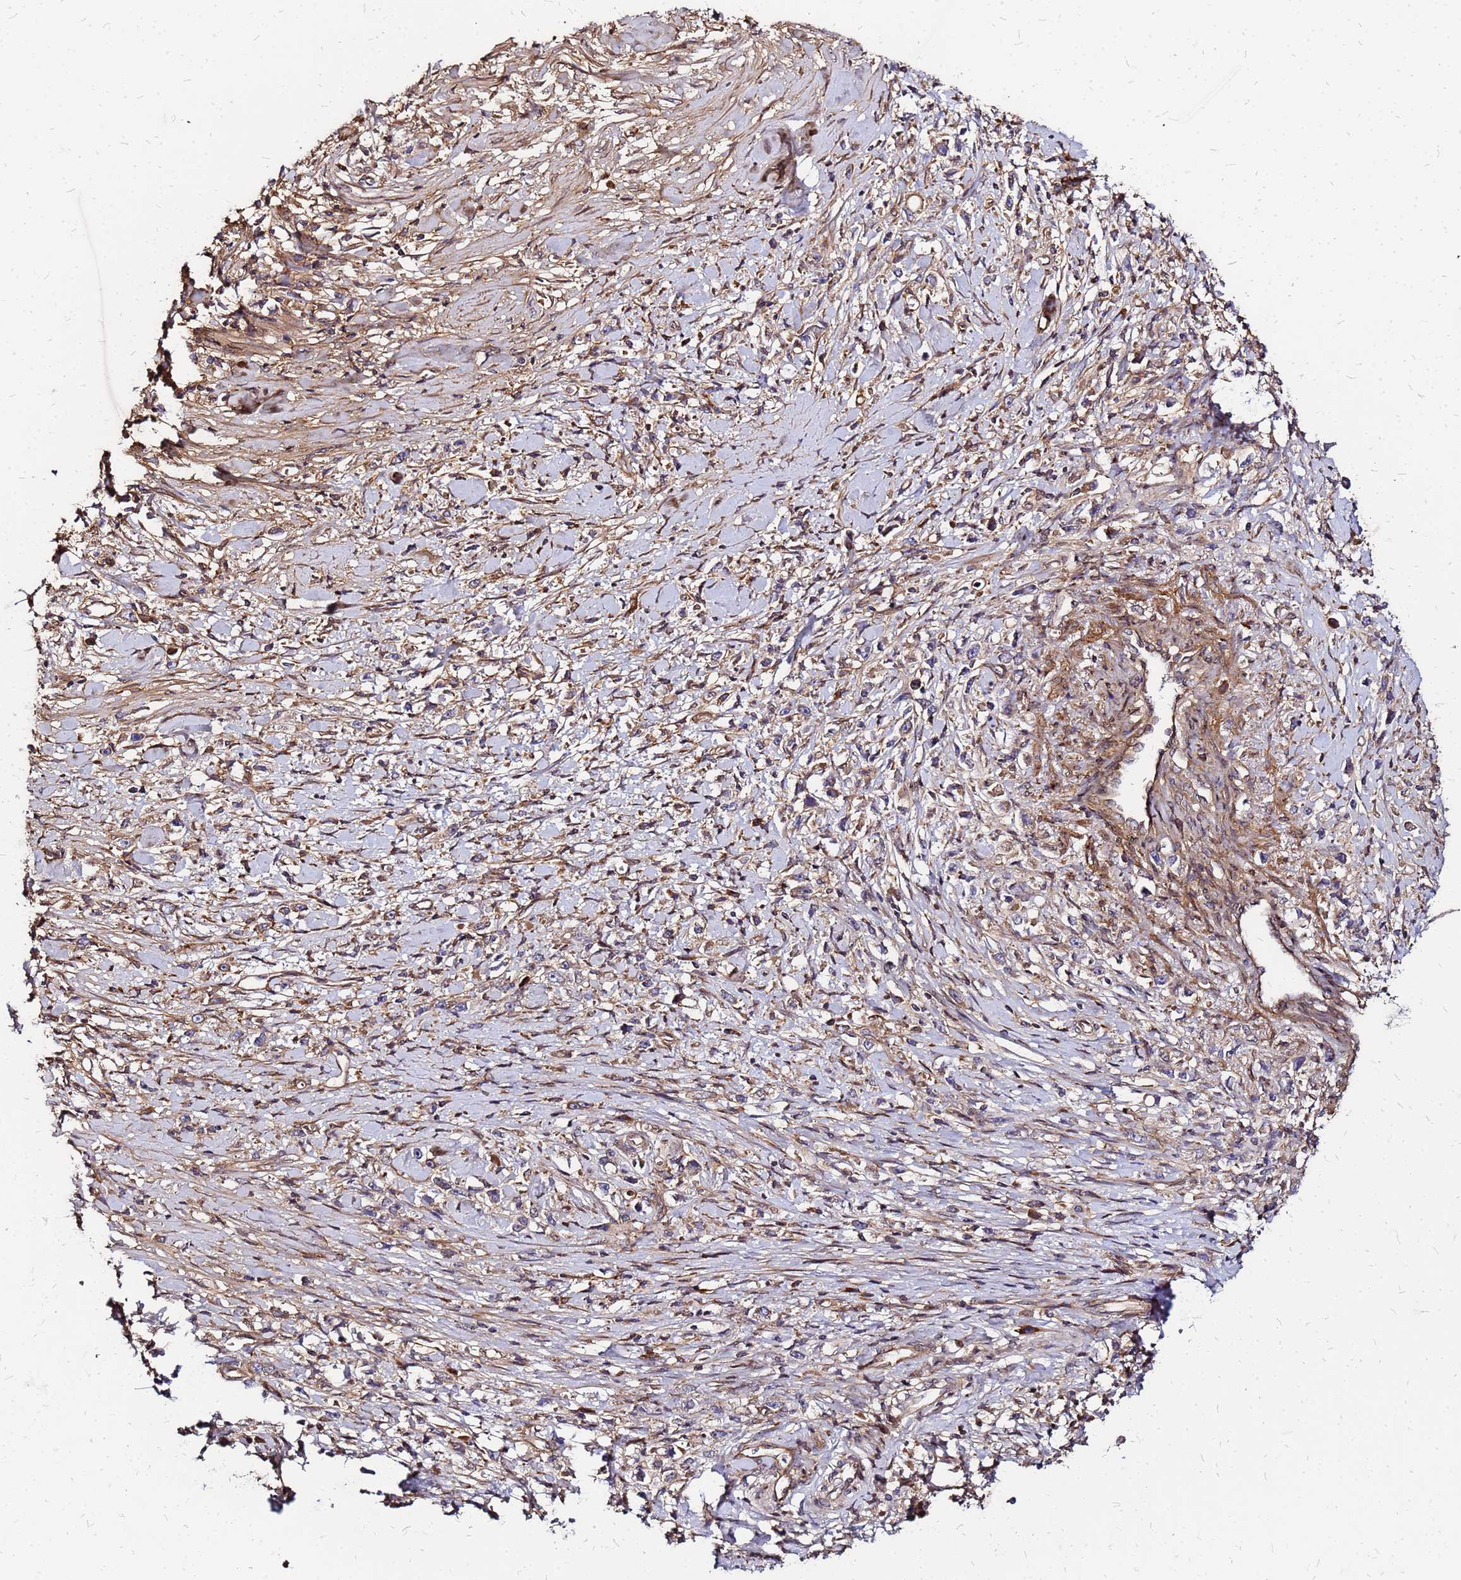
{"staining": {"intensity": "weak", "quantity": ">75%", "location": "cytoplasmic/membranous"}, "tissue": "stomach cancer", "cell_type": "Tumor cells", "image_type": "cancer", "snomed": [{"axis": "morphology", "description": "Adenocarcinoma, NOS"}, {"axis": "topography", "description": "Stomach"}], "caption": "Protein staining of stomach adenocarcinoma tissue shows weak cytoplasmic/membranous expression in approximately >75% of tumor cells.", "gene": "CYBC1", "patient": {"sex": "female", "age": 59}}